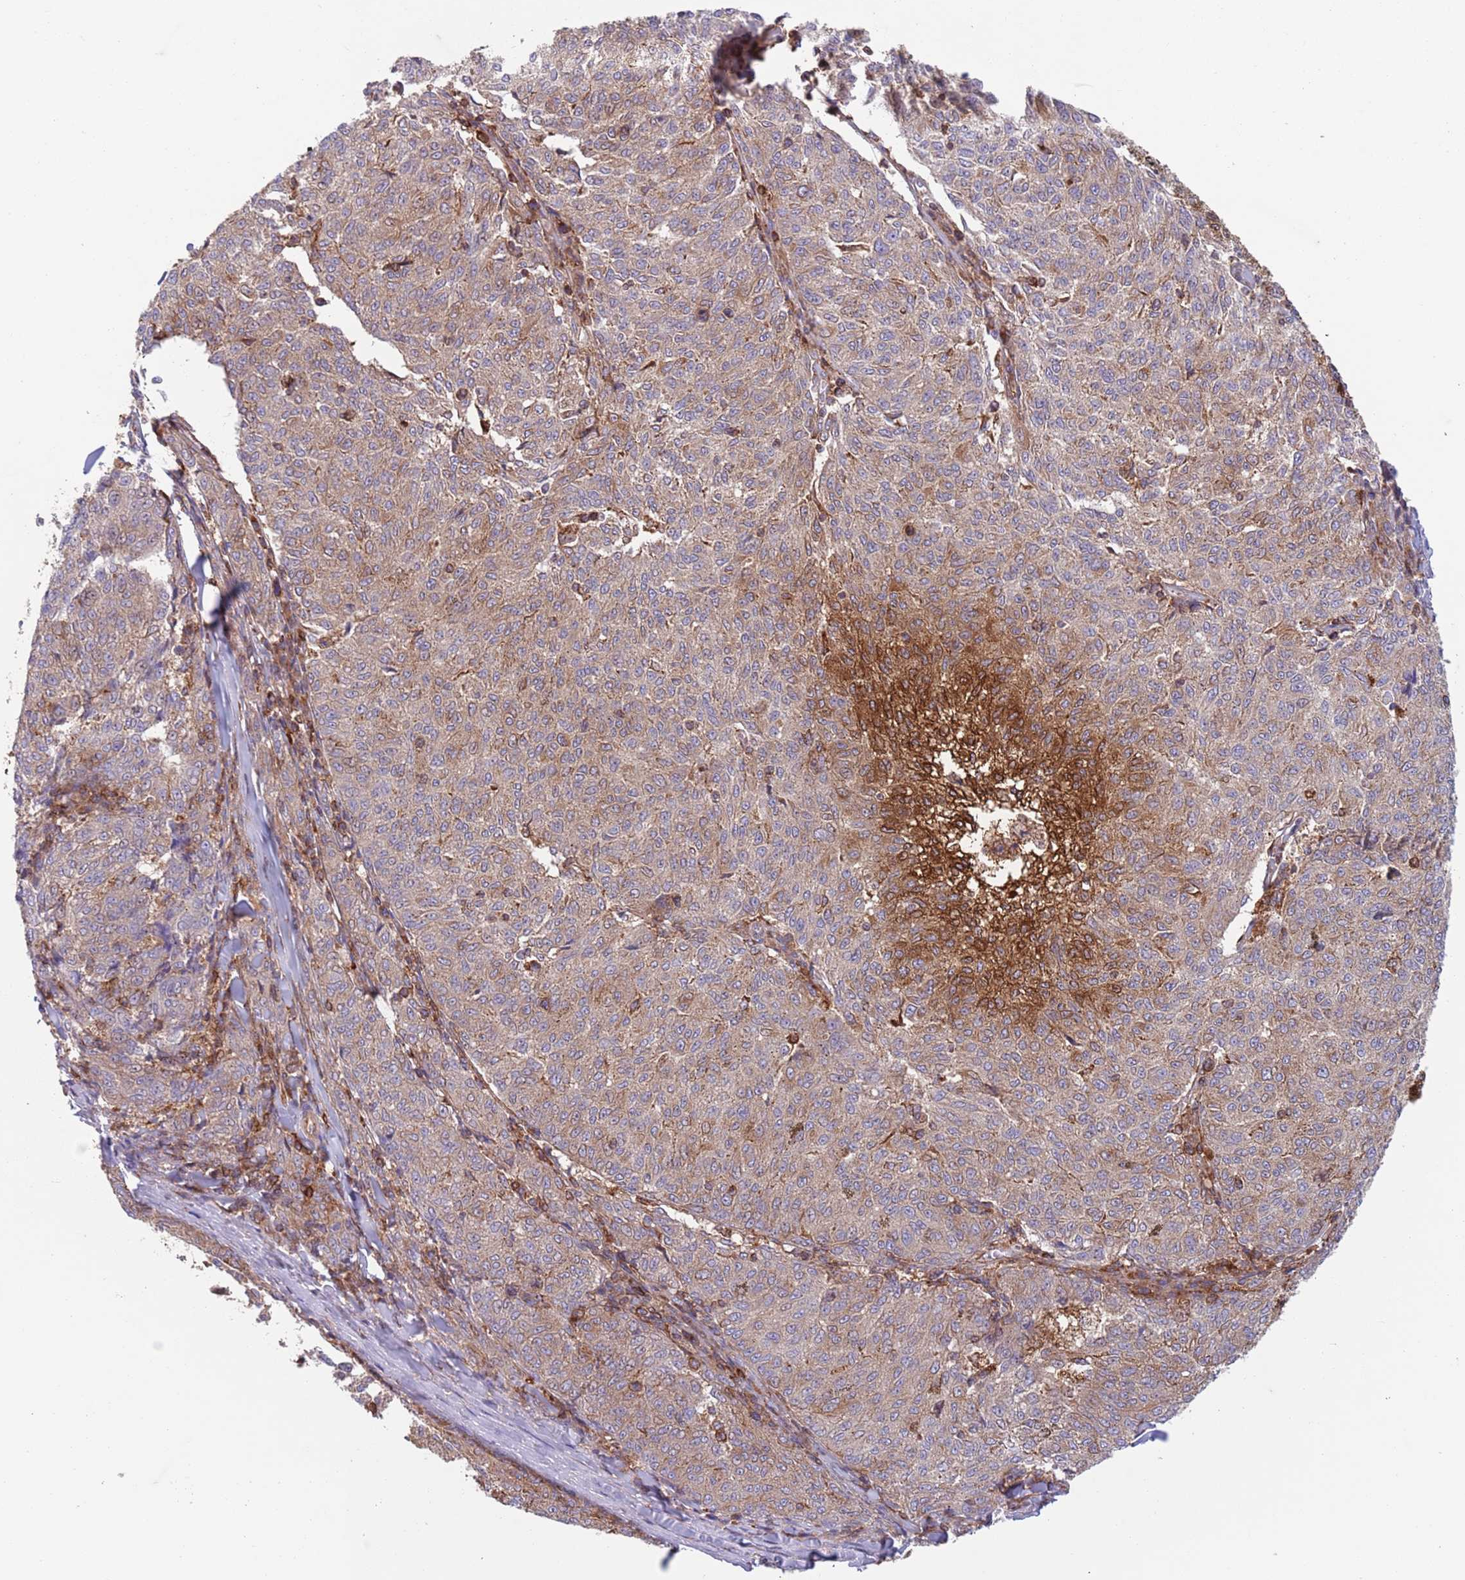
{"staining": {"intensity": "strong", "quantity": "<25%", "location": "cytoplasmic/membranous"}, "tissue": "melanoma", "cell_type": "Tumor cells", "image_type": "cancer", "snomed": [{"axis": "morphology", "description": "Malignant melanoma, NOS"}, {"axis": "topography", "description": "Skin"}], "caption": "Immunohistochemical staining of human melanoma exhibits medium levels of strong cytoplasmic/membranous protein positivity in about <25% of tumor cells.", "gene": "ZMYM5", "patient": {"sex": "female", "age": 72}}